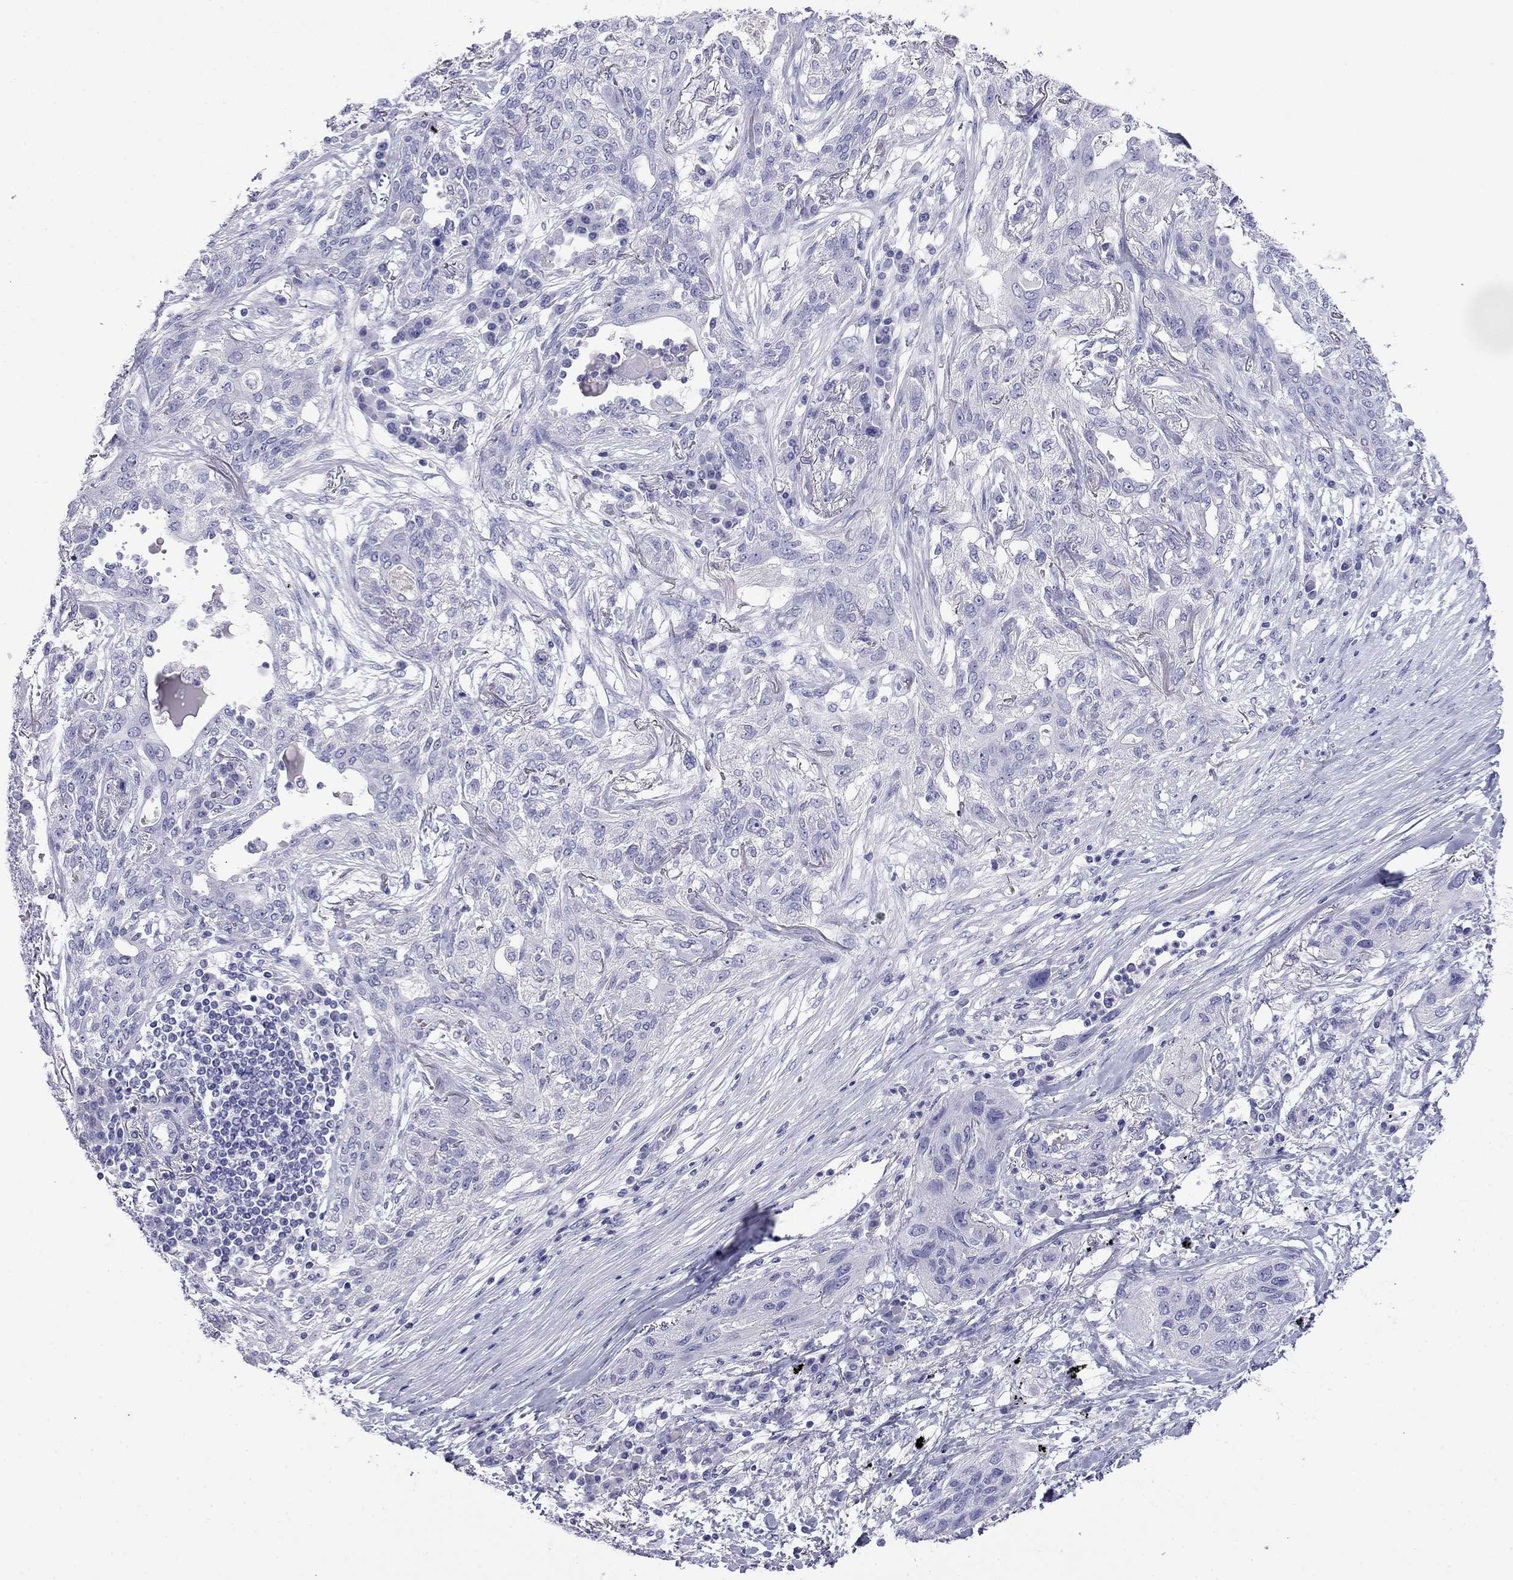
{"staining": {"intensity": "negative", "quantity": "none", "location": "none"}, "tissue": "lung cancer", "cell_type": "Tumor cells", "image_type": "cancer", "snomed": [{"axis": "morphology", "description": "Squamous cell carcinoma, NOS"}, {"axis": "topography", "description": "Lung"}], "caption": "An immunohistochemistry image of squamous cell carcinoma (lung) is shown. There is no staining in tumor cells of squamous cell carcinoma (lung).", "gene": "MYO15A", "patient": {"sex": "female", "age": 70}}